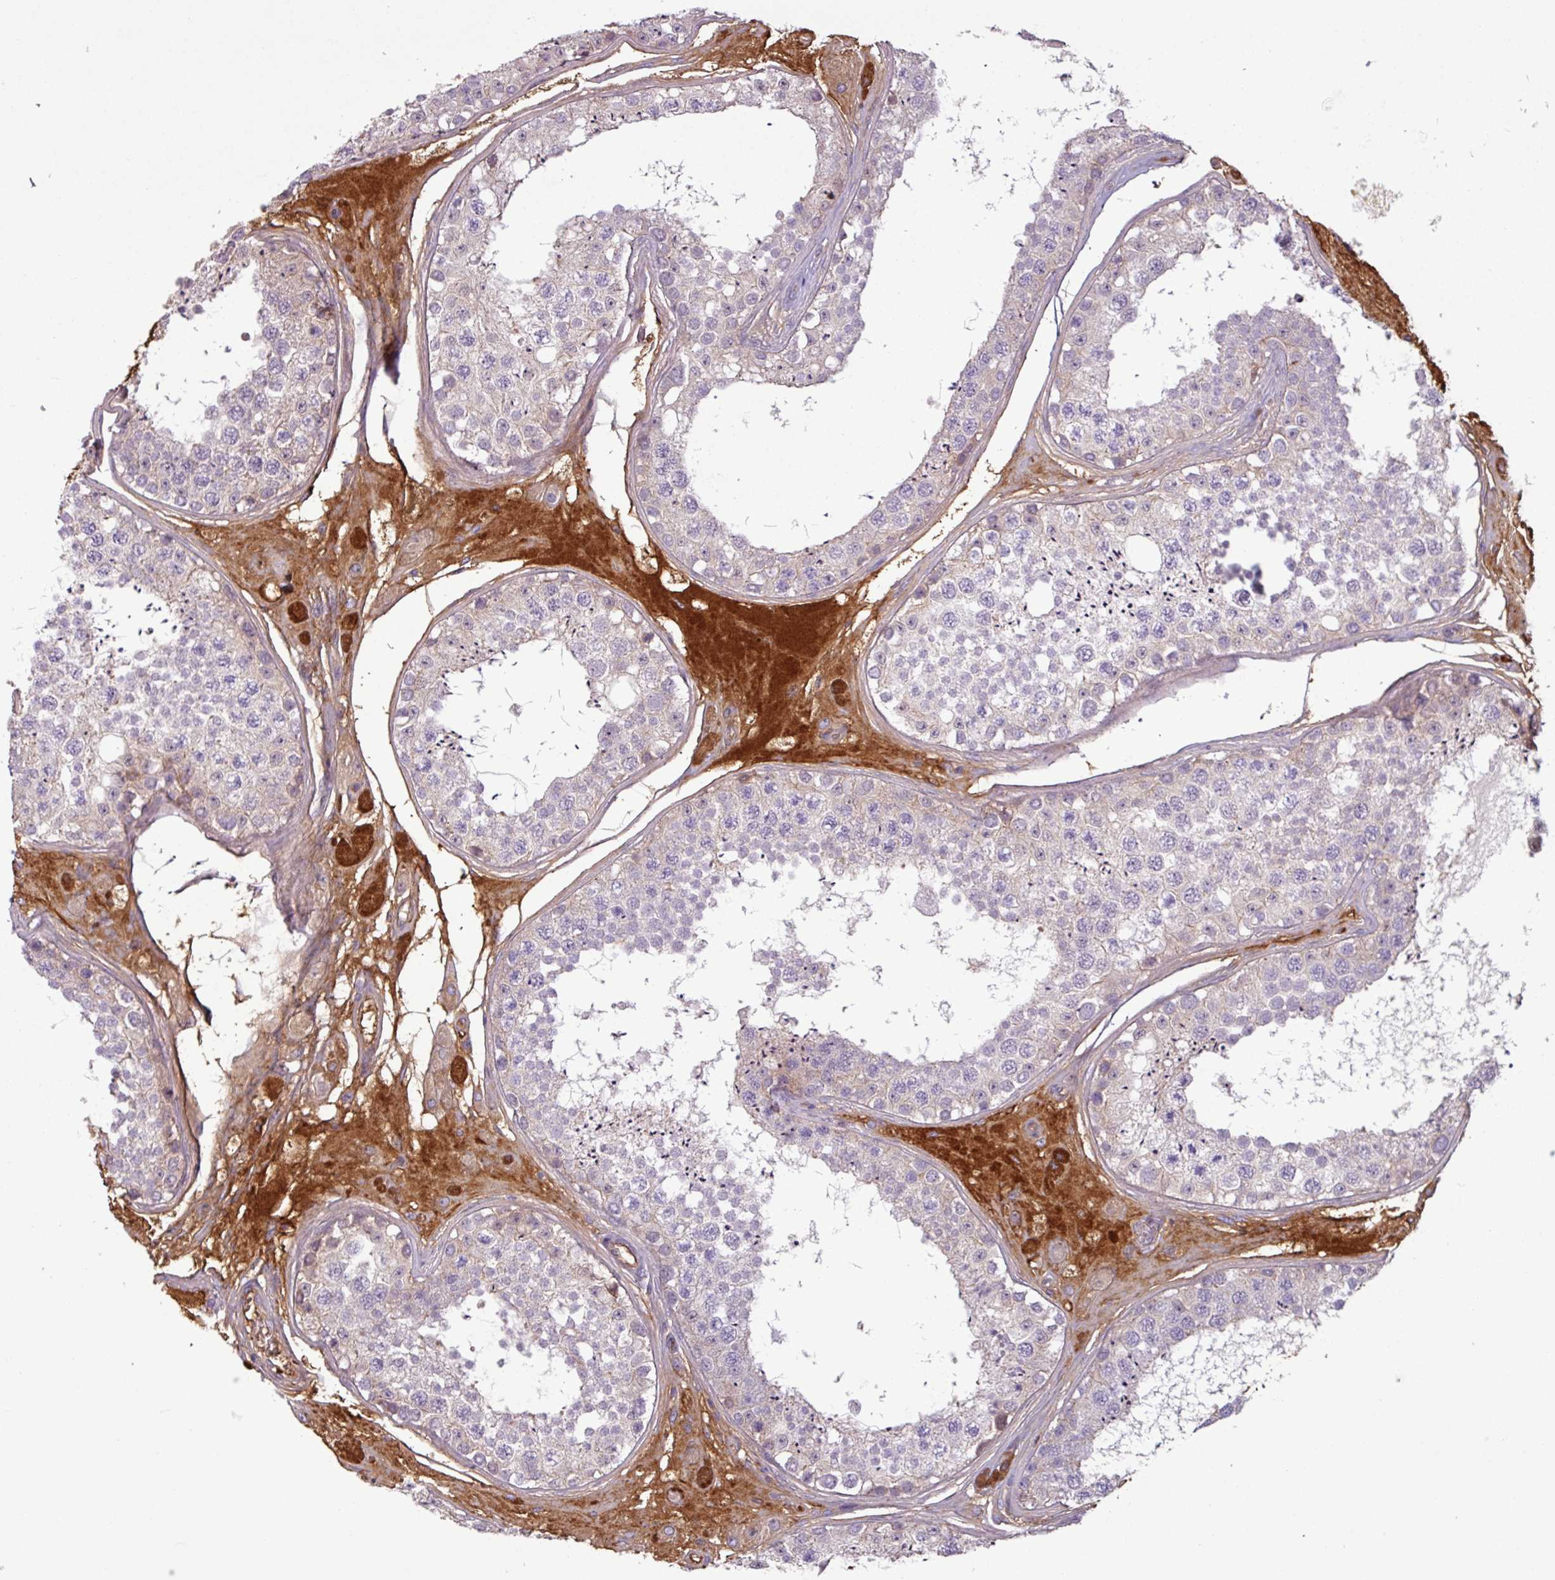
{"staining": {"intensity": "negative", "quantity": "none", "location": "none"}, "tissue": "testis", "cell_type": "Cells in seminiferous ducts", "image_type": "normal", "snomed": [{"axis": "morphology", "description": "Normal tissue, NOS"}, {"axis": "topography", "description": "Testis"}], "caption": "Cells in seminiferous ducts show no significant protein positivity in benign testis. (Immunohistochemistry (ihc), brightfield microscopy, high magnification).", "gene": "C4A", "patient": {"sex": "male", "age": 25}}